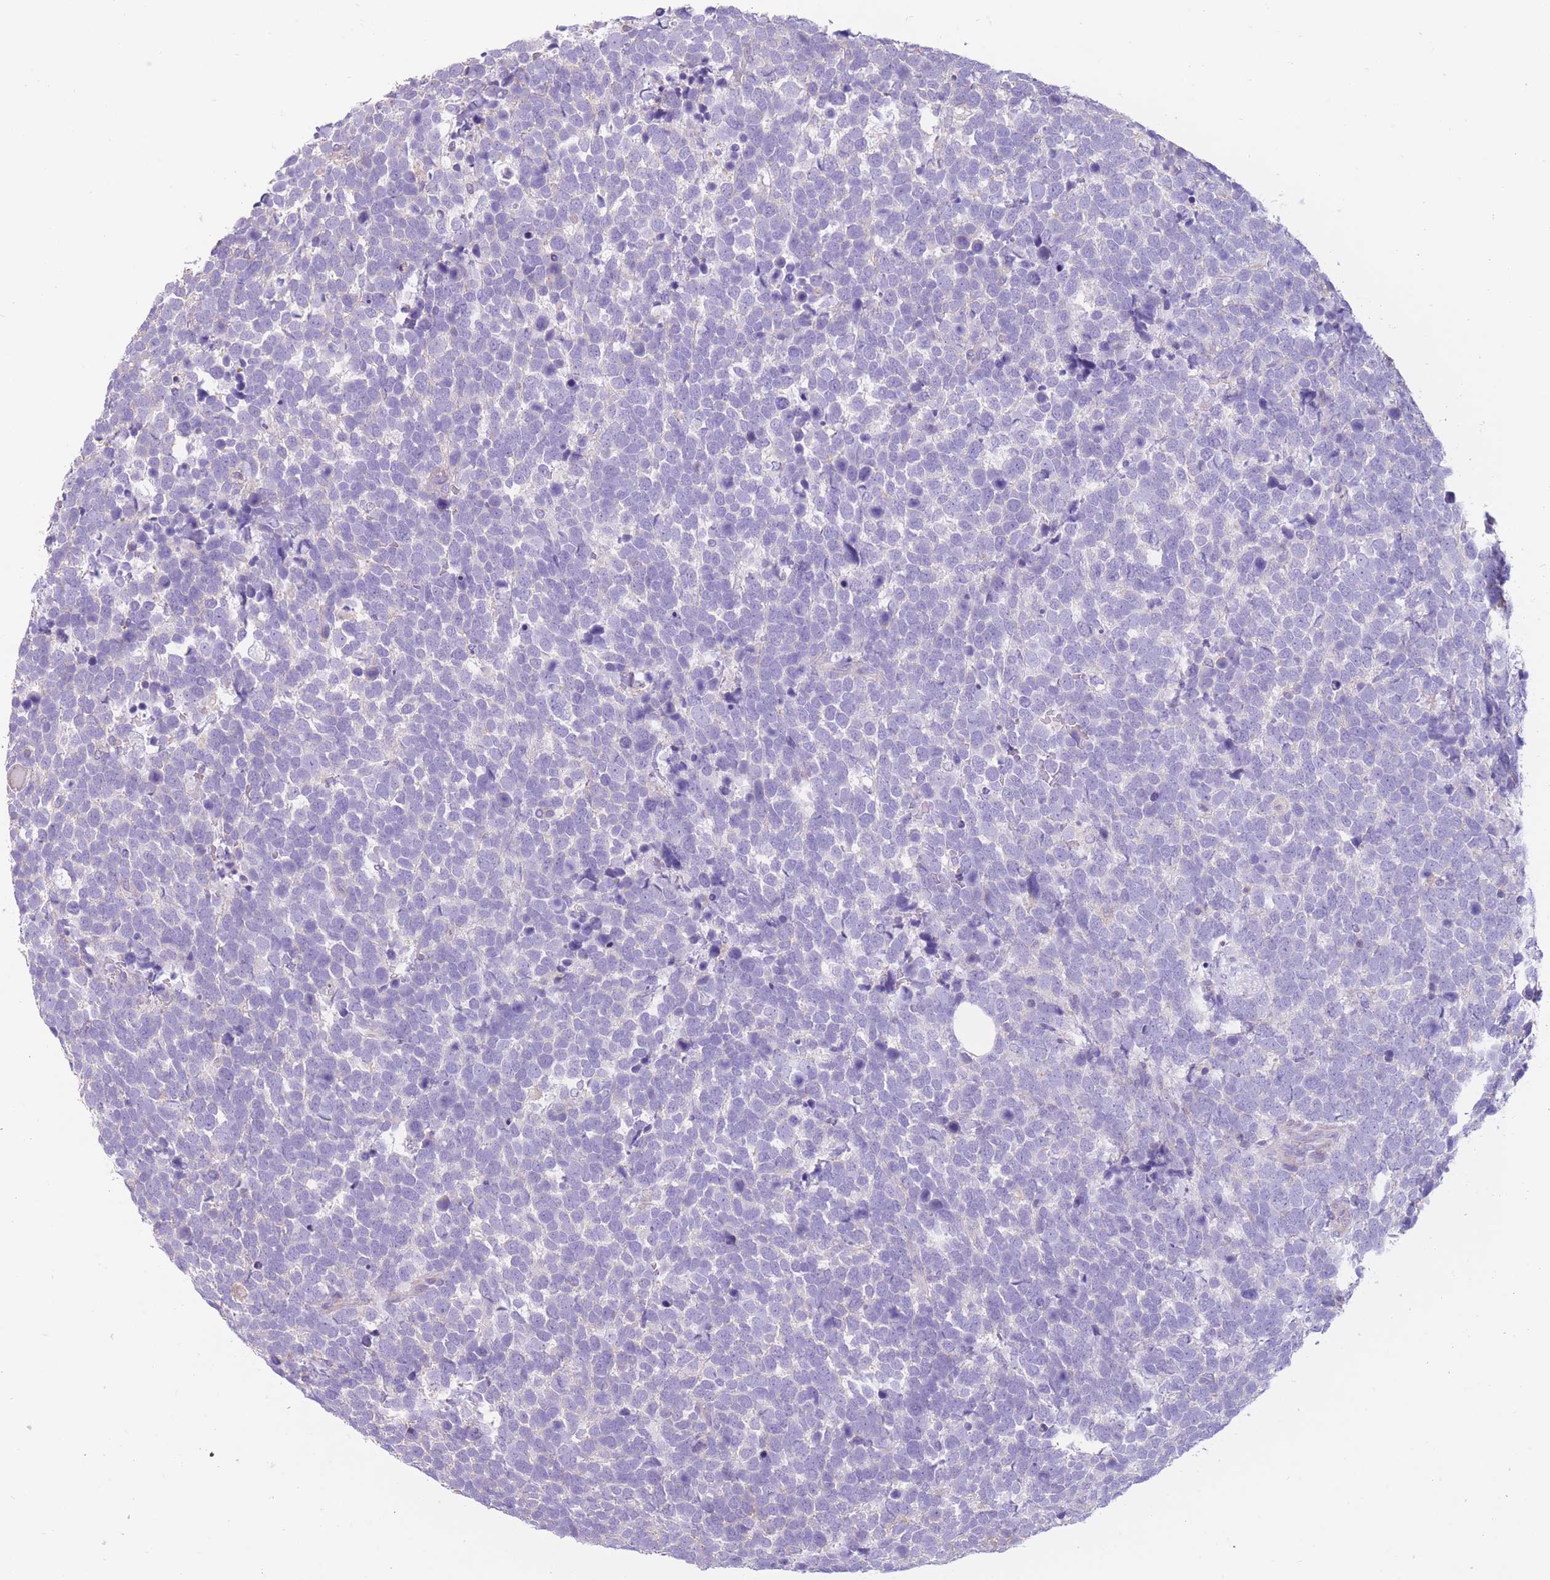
{"staining": {"intensity": "negative", "quantity": "none", "location": "none"}, "tissue": "urothelial cancer", "cell_type": "Tumor cells", "image_type": "cancer", "snomed": [{"axis": "morphology", "description": "Urothelial carcinoma, High grade"}, {"axis": "topography", "description": "Urinary bladder"}], "caption": "Tumor cells are negative for protein expression in human high-grade urothelial carcinoma.", "gene": "PDHA1", "patient": {"sex": "female", "age": 82}}